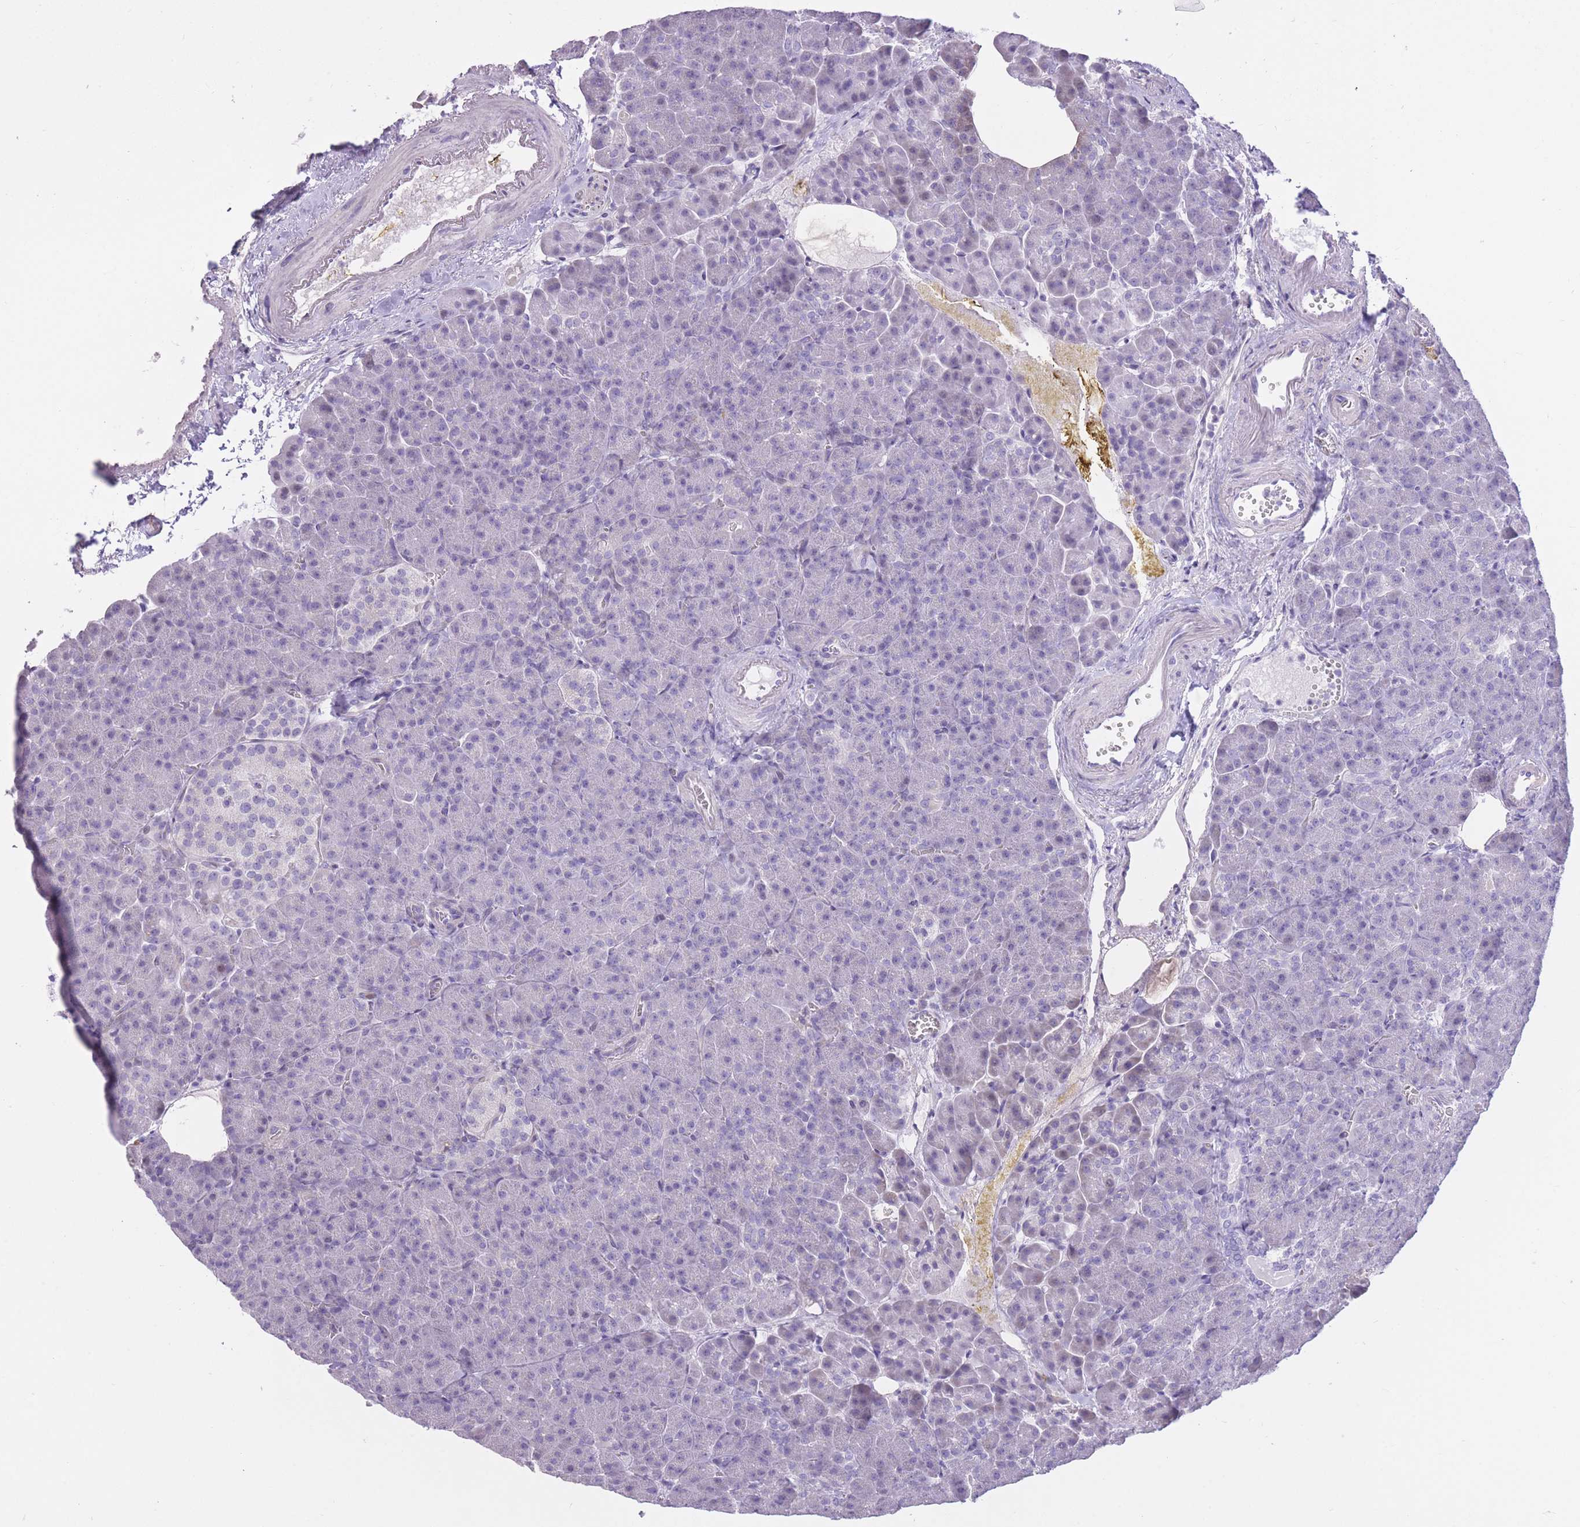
{"staining": {"intensity": "negative", "quantity": "none", "location": "none"}, "tissue": "pancreas", "cell_type": "Exocrine glandular cells", "image_type": "normal", "snomed": [{"axis": "morphology", "description": "Normal tissue, NOS"}, {"axis": "topography", "description": "Pancreas"}], "caption": "This is an IHC image of unremarkable human pancreas. There is no expression in exocrine glandular cells.", "gene": "WDR70", "patient": {"sex": "female", "age": 74}}